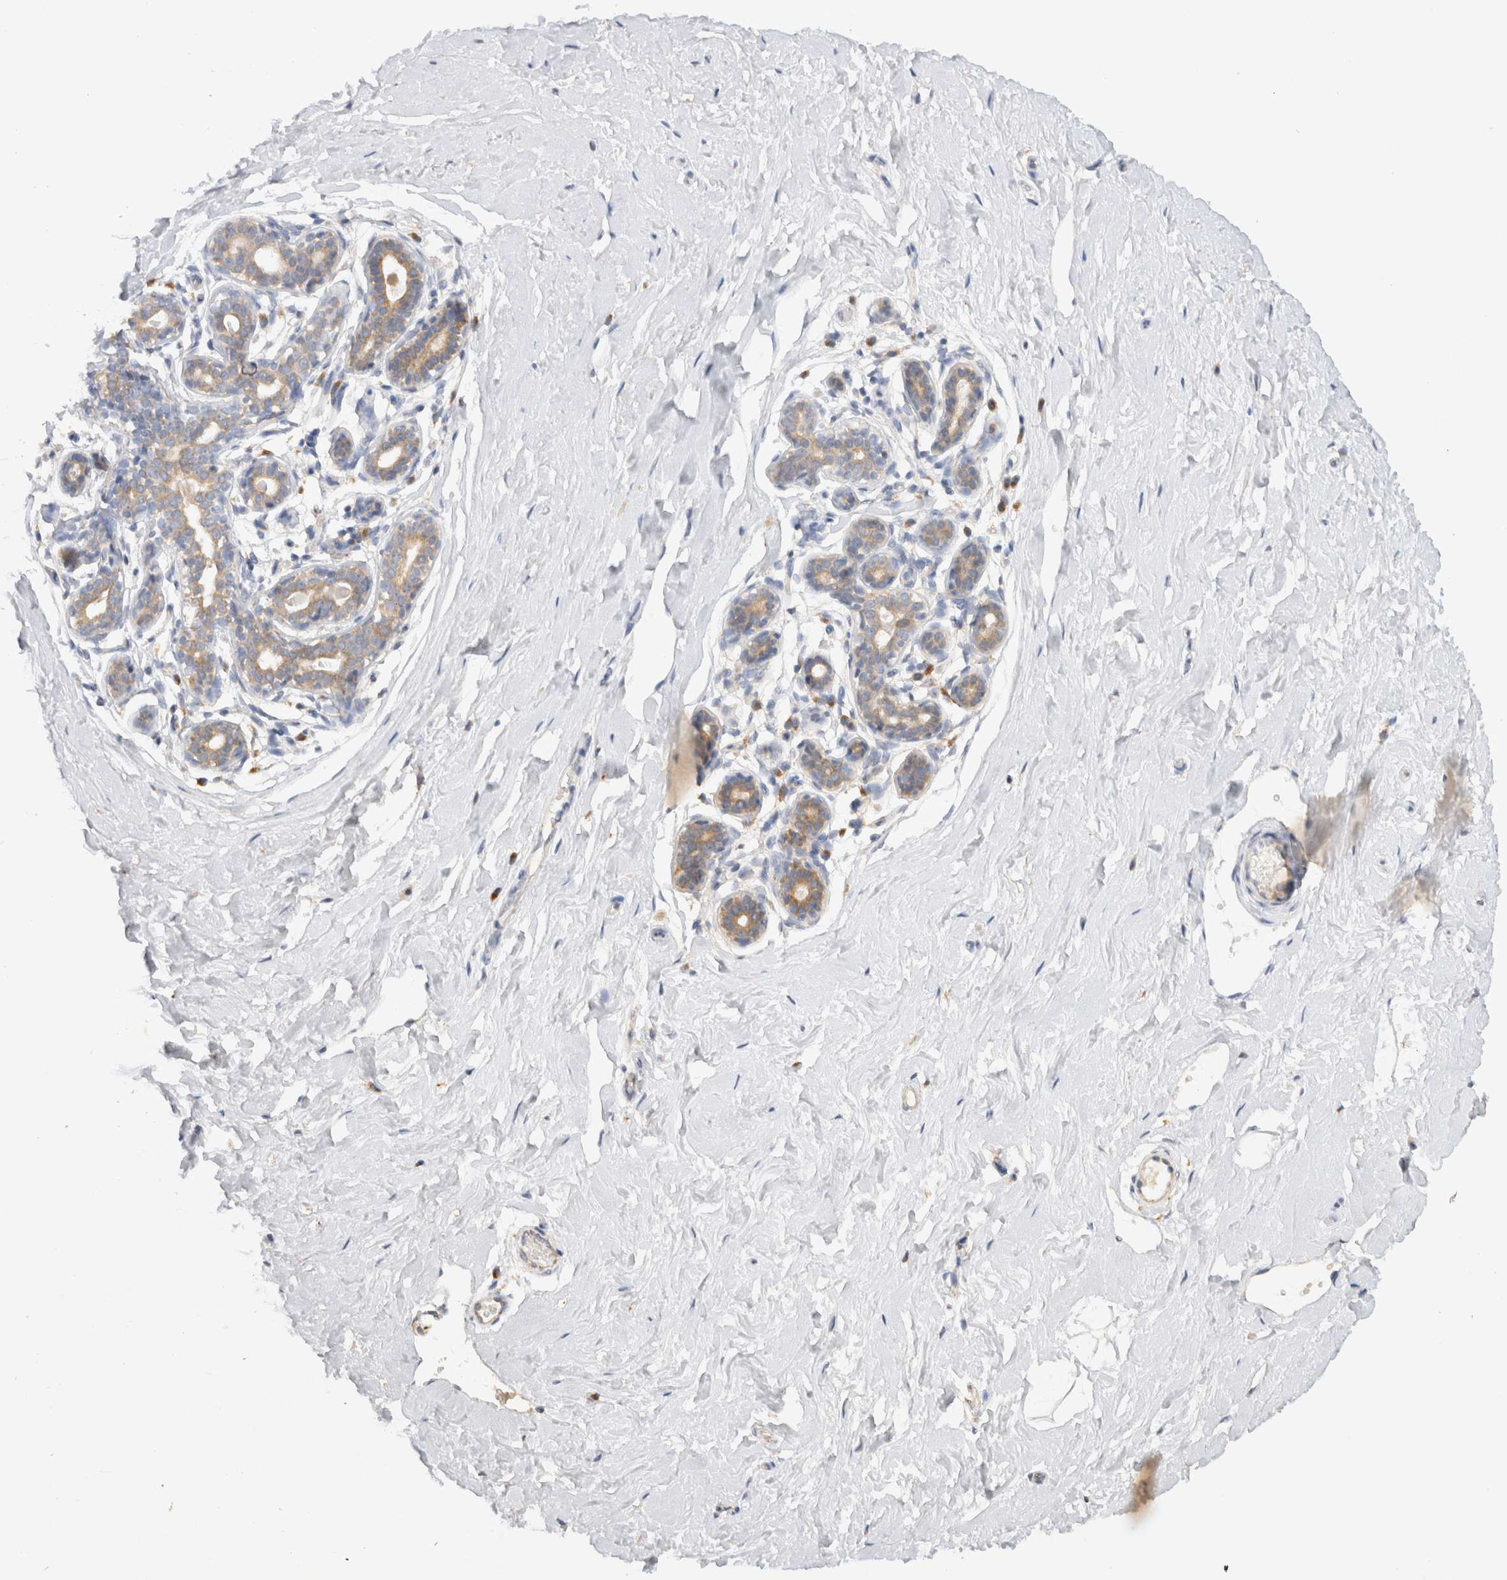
{"staining": {"intensity": "negative", "quantity": "none", "location": "none"}, "tissue": "breast", "cell_type": "Adipocytes", "image_type": "normal", "snomed": [{"axis": "morphology", "description": "Normal tissue, NOS"}, {"axis": "topography", "description": "Breast"}], "caption": "This is a micrograph of IHC staining of unremarkable breast, which shows no expression in adipocytes. (DAB (3,3'-diaminobenzidine) IHC with hematoxylin counter stain).", "gene": "GAS1", "patient": {"sex": "female", "age": 23}}